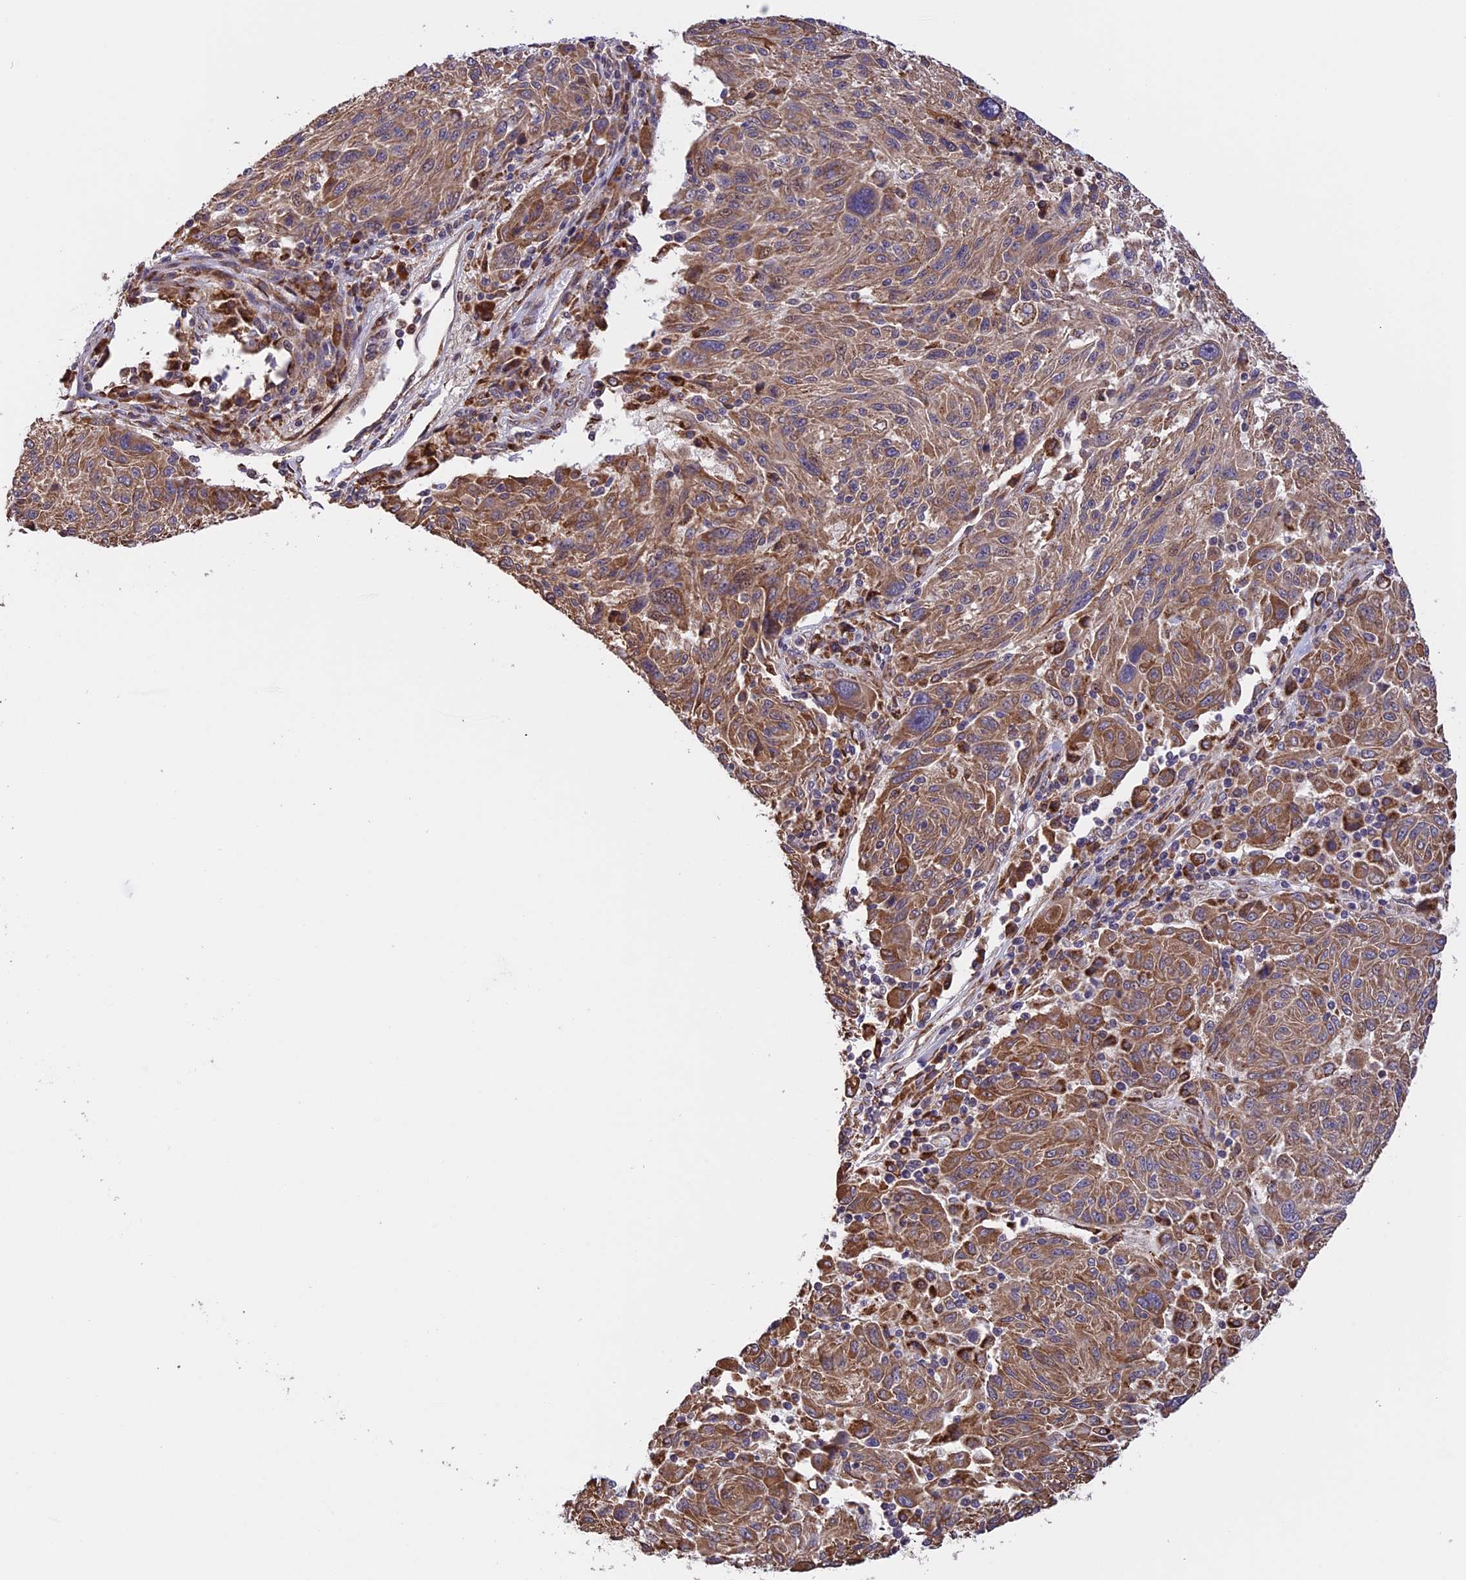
{"staining": {"intensity": "moderate", "quantity": ">75%", "location": "cytoplasmic/membranous"}, "tissue": "melanoma", "cell_type": "Tumor cells", "image_type": "cancer", "snomed": [{"axis": "morphology", "description": "Malignant melanoma, NOS"}, {"axis": "topography", "description": "Skin"}], "caption": "Human melanoma stained for a protein (brown) reveals moderate cytoplasmic/membranous positive positivity in about >75% of tumor cells.", "gene": "DMRTA2", "patient": {"sex": "male", "age": 53}}